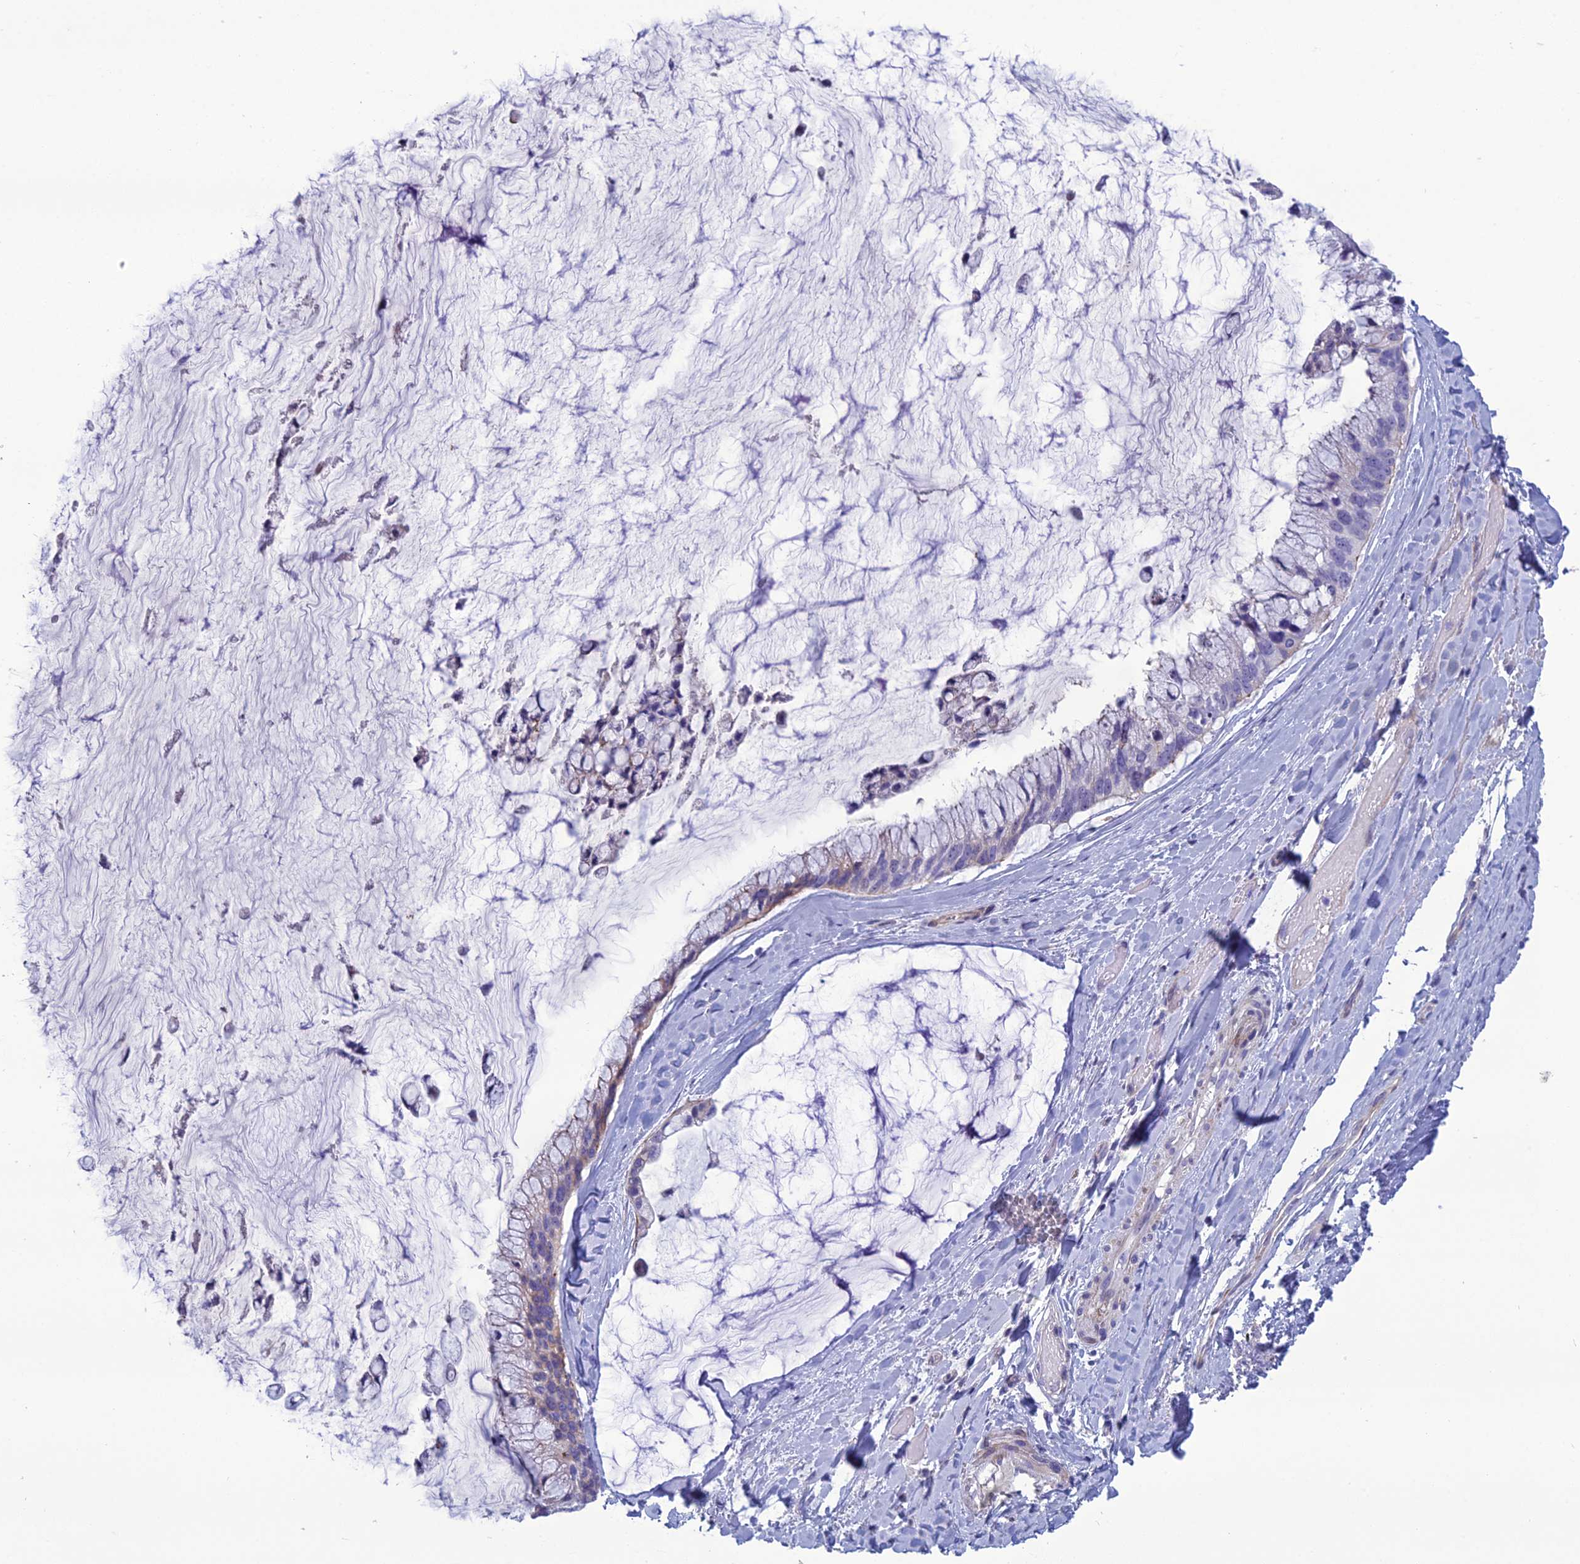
{"staining": {"intensity": "weak", "quantity": "<25%", "location": "cytoplasmic/membranous"}, "tissue": "ovarian cancer", "cell_type": "Tumor cells", "image_type": "cancer", "snomed": [{"axis": "morphology", "description": "Cystadenocarcinoma, mucinous, NOS"}, {"axis": "topography", "description": "Ovary"}], "caption": "DAB immunohistochemical staining of human ovarian mucinous cystadenocarcinoma demonstrates no significant staining in tumor cells.", "gene": "OR56B1", "patient": {"sex": "female", "age": 39}}